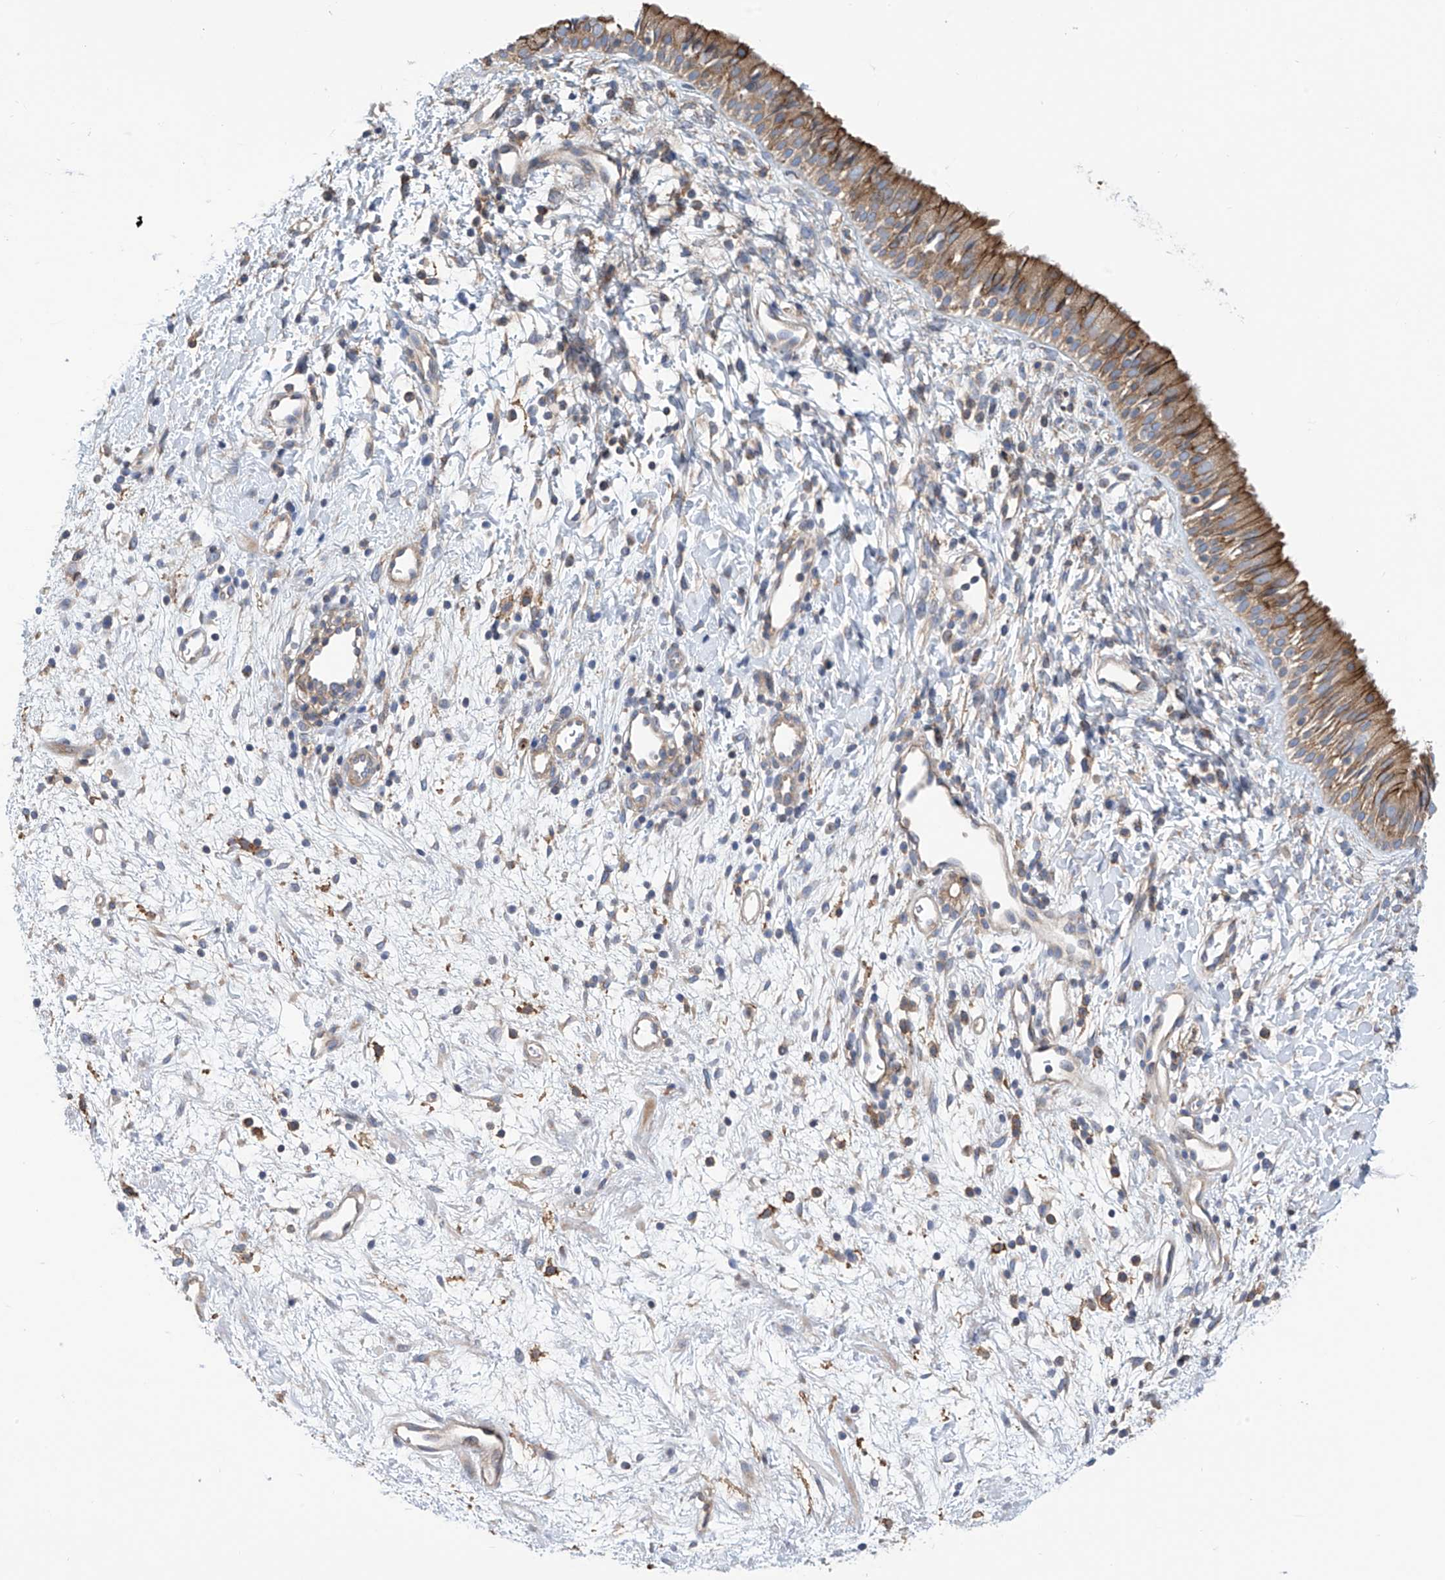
{"staining": {"intensity": "moderate", "quantity": ">75%", "location": "cytoplasmic/membranous"}, "tissue": "nasopharynx", "cell_type": "Respiratory epithelial cells", "image_type": "normal", "snomed": [{"axis": "morphology", "description": "Normal tissue, NOS"}, {"axis": "topography", "description": "Nasopharynx"}], "caption": "Respiratory epithelial cells show medium levels of moderate cytoplasmic/membranous staining in about >75% of cells in unremarkable nasopharynx.", "gene": "P2RX7", "patient": {"sex": "male", "age": 22}}